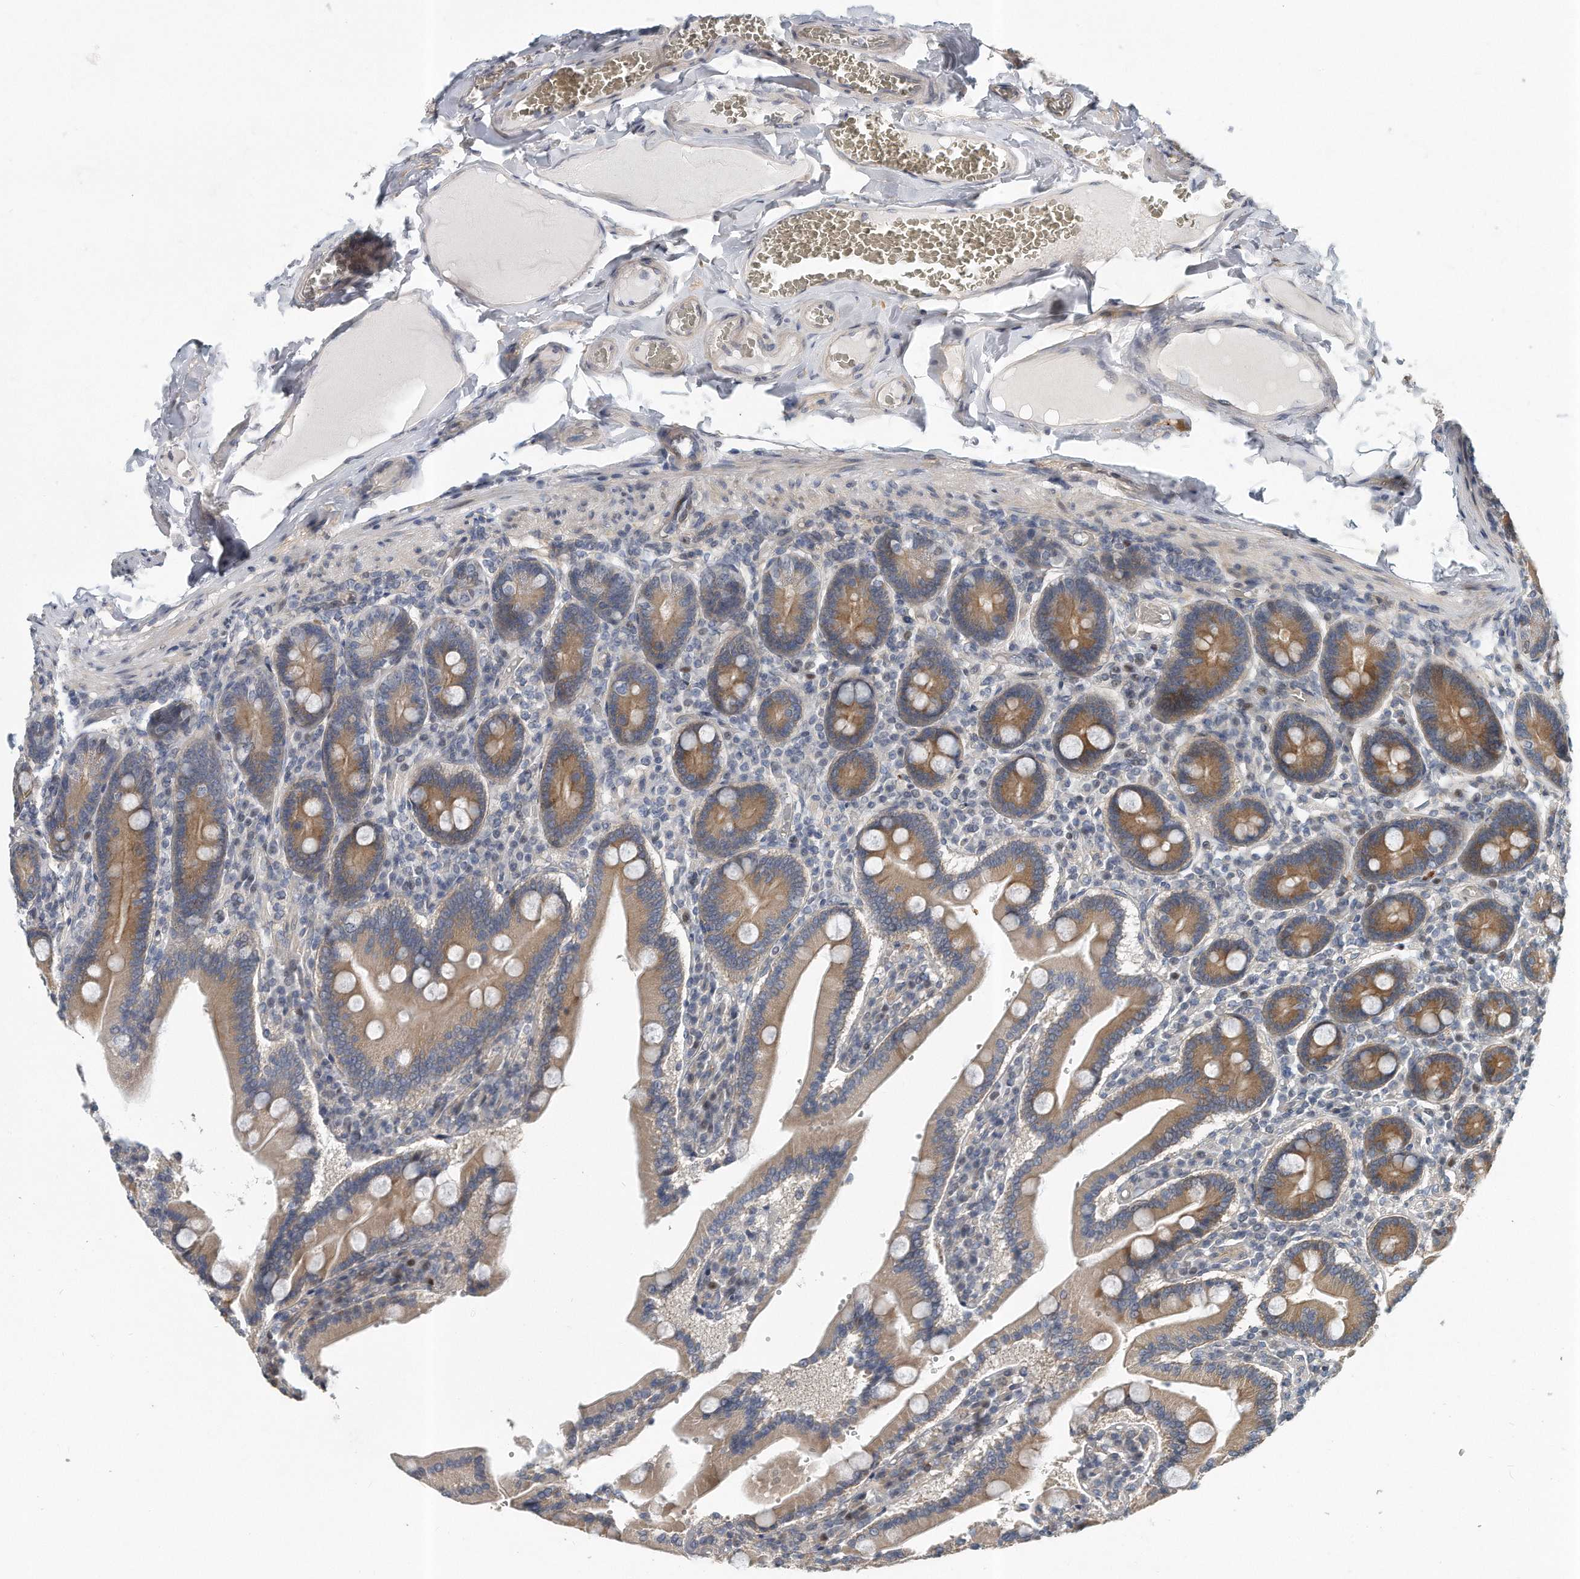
{"staining": {"intensity": "moderate", "quantity": ">75%", "location": "cytoplasmic/membranous"}, "tissue": "duodenum", "cell_type": "Glandular cells", "image_type": "normal", "snomed": [{"axis": "morphology", "description": "Normal tissue, NOS"}, {"axis": "topography", "description": "Duodenum"}], "caption": "Glandular cells reveal moderate cytoplasmic/membranous staining in approximately >75% of cells in unremarkable duodenum.", "gene": "PCDH8", "patient": {"sex": "female", "age": 62}}